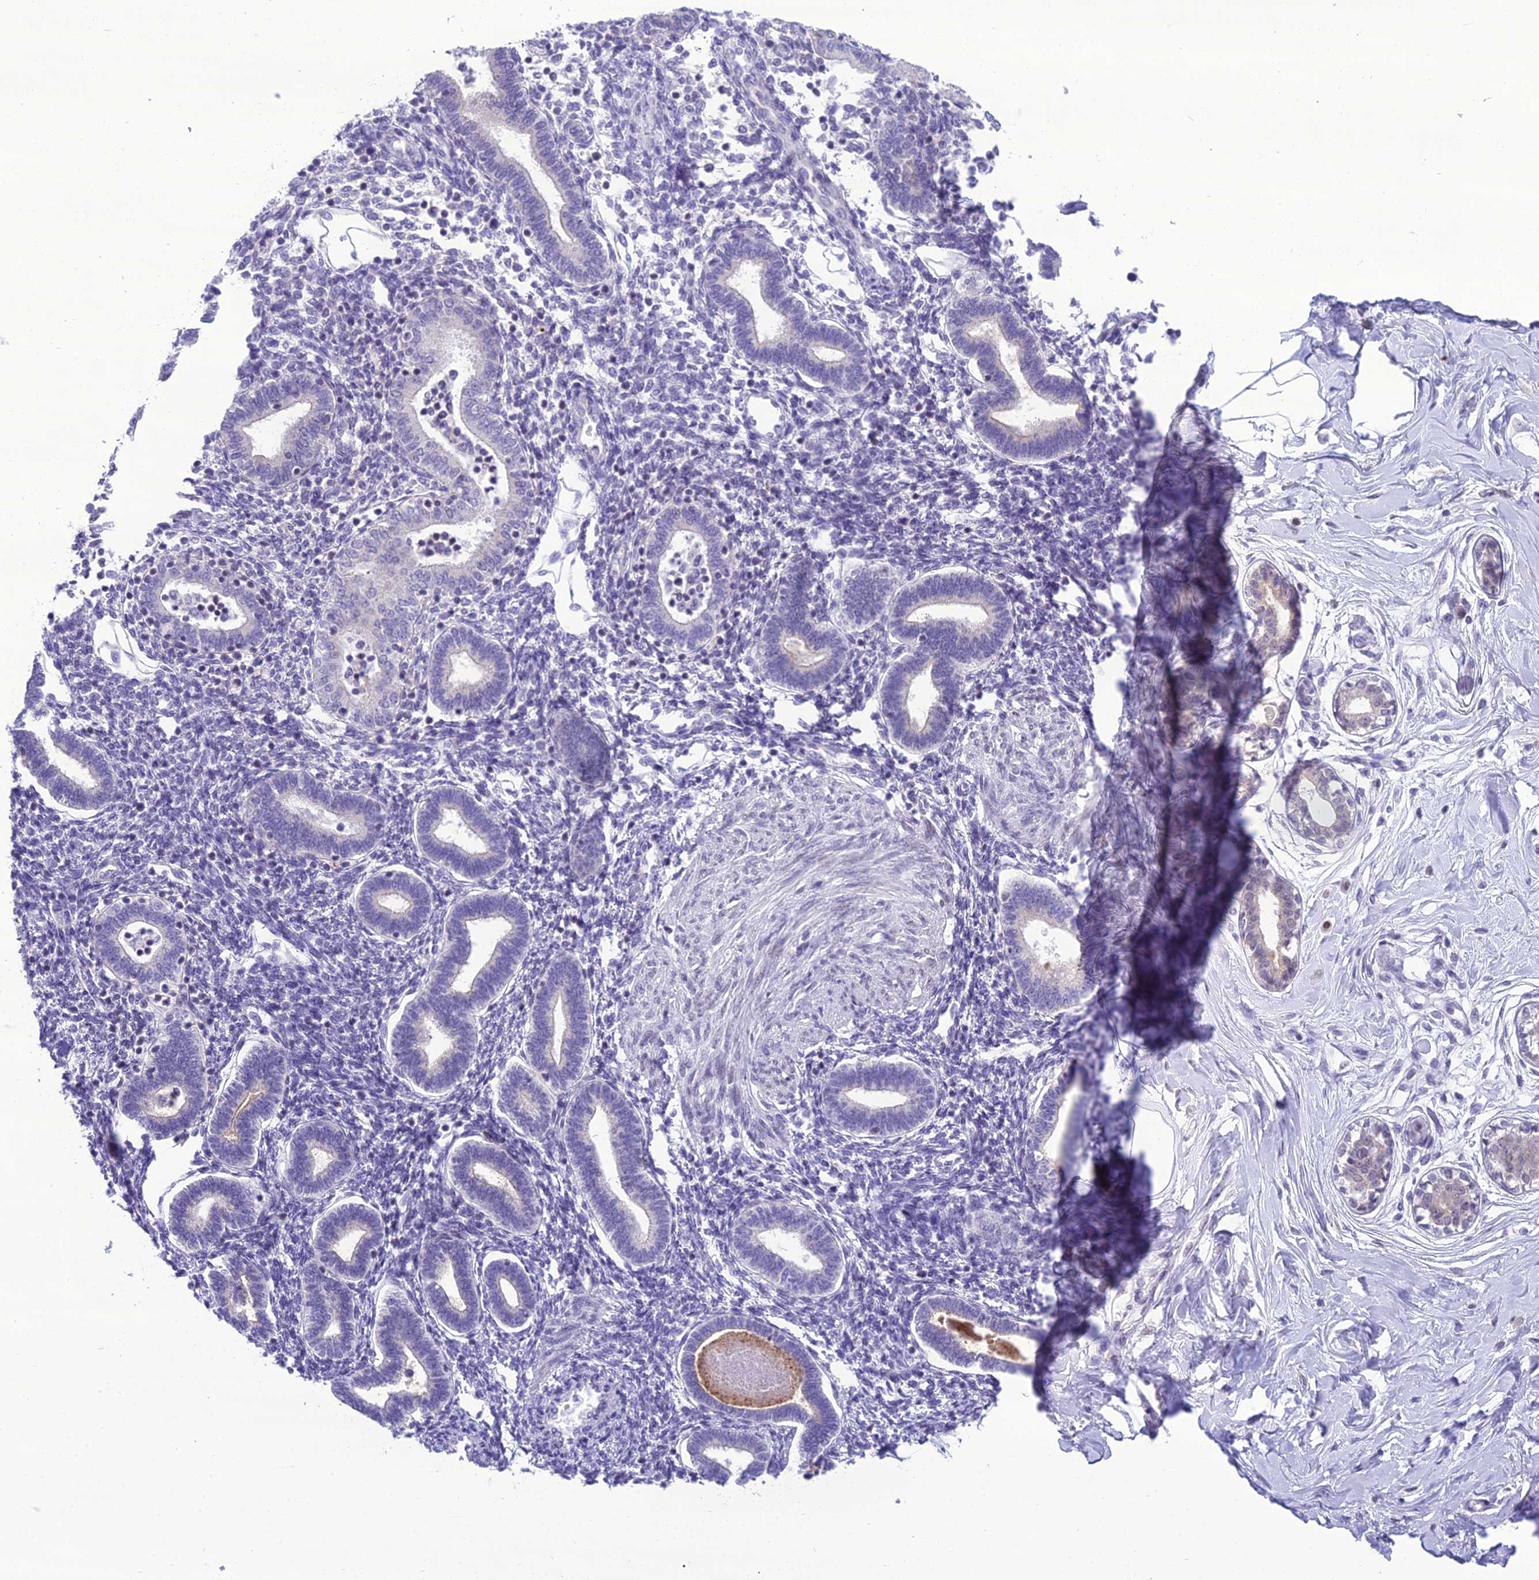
{"staining": {"intensity": "negative", "quantity": "none", "location": "none"}, "tissue": "endometrium", "cell_type": "Cells in endometrial stroma", "image_type": "normal", "snomed": [{"axis": "morphology", "description": "Normal tissue, NOS"}, {"axis": "topography", "description": "Endometrium"}], "caption": "IHC photomicrograph of unremarkable endometrium: endometrium stained with DAB (3,3'-diaminobenzidine) demonstrates no significant protein expression in cells in endometrial stroma. (DAB immunohistochemistry with hematoxylin counter stain).", "gene": "B9D2", "patient": {"sex": "female", "age": 53}}